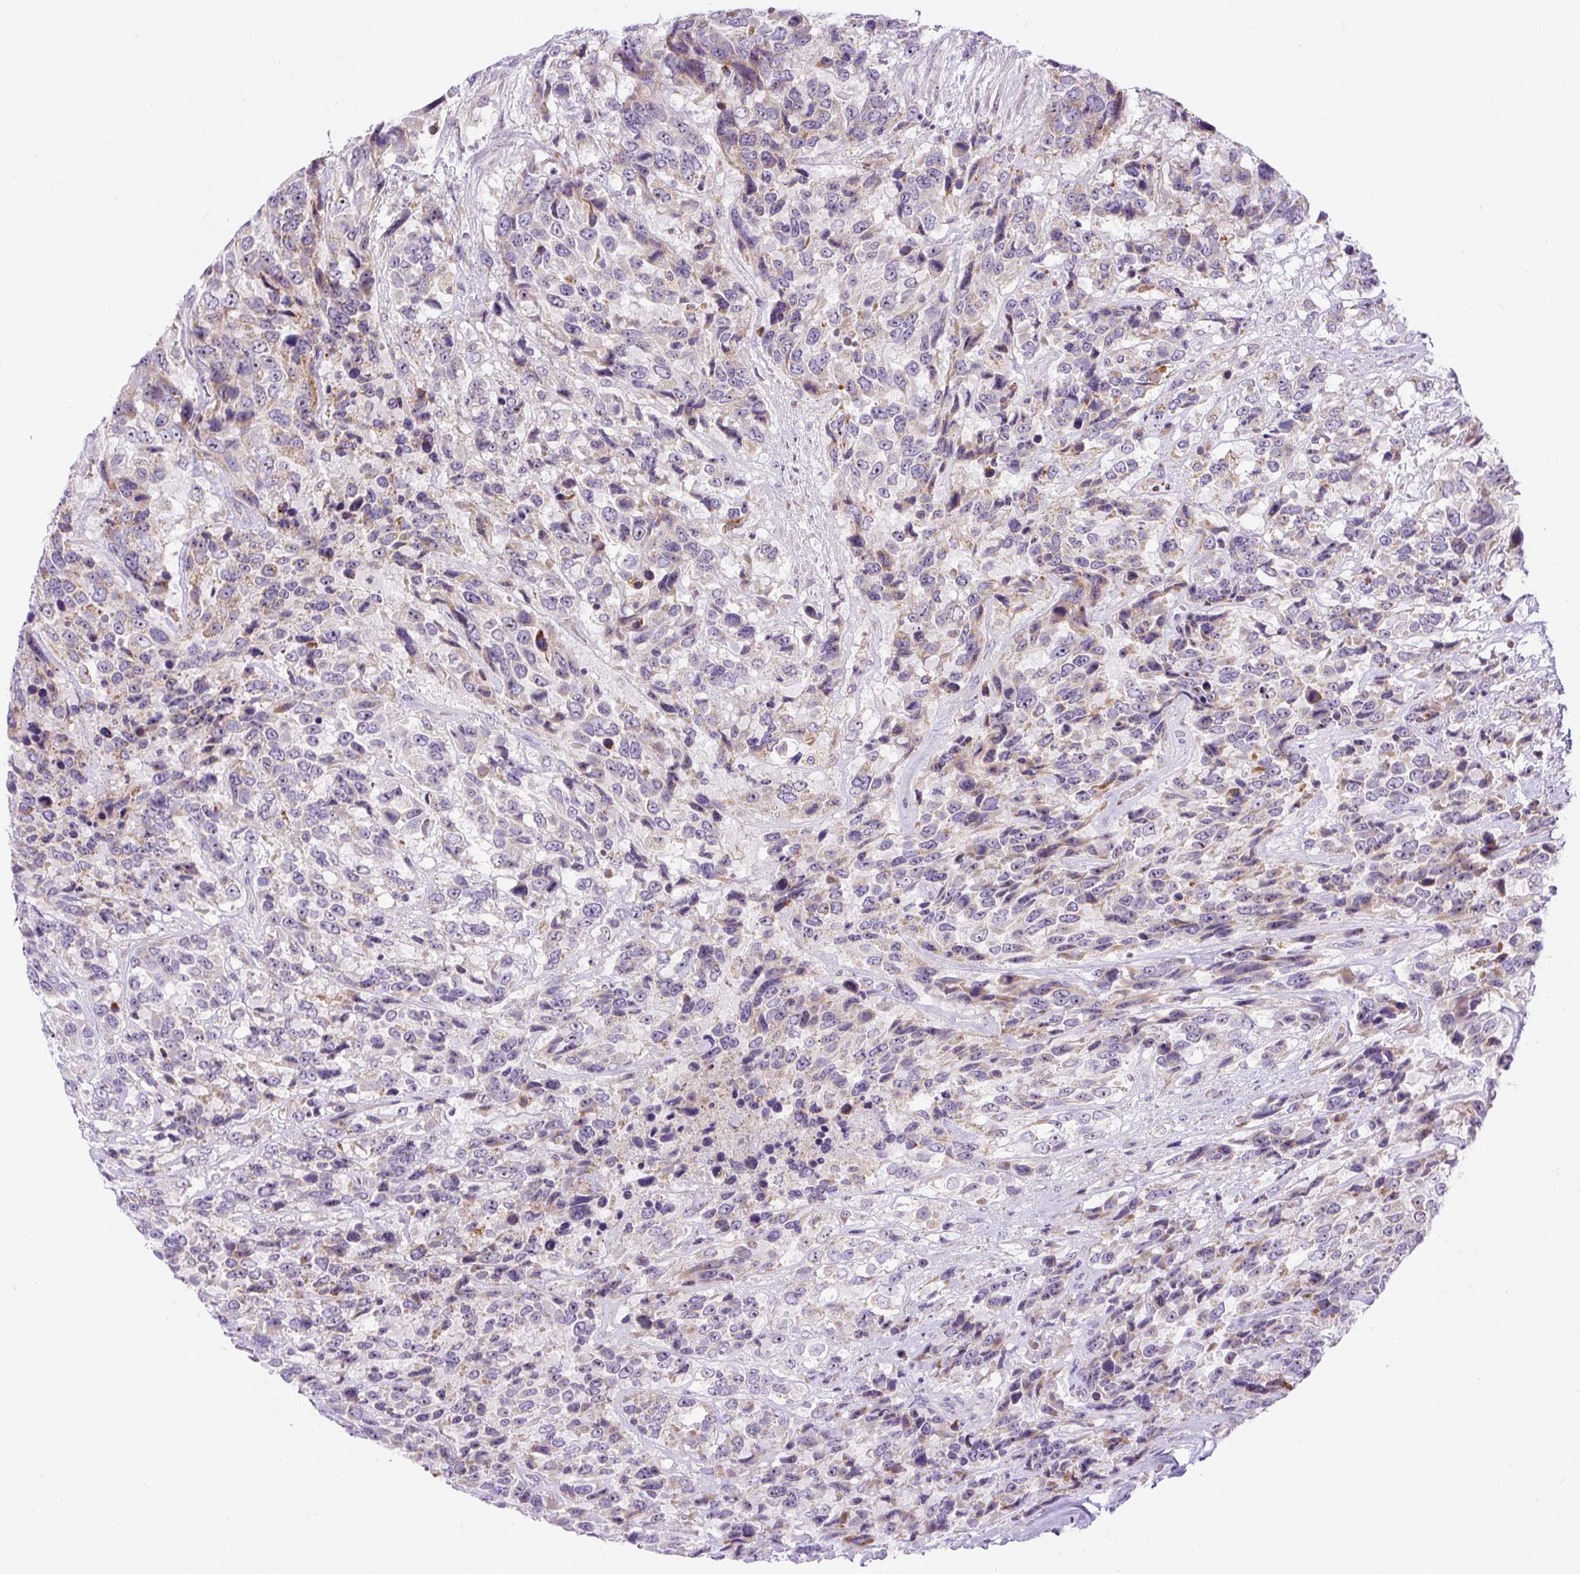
{"staining": {"intensity": "moderate", "quantity": "25%-75%", "location": "cytoplasmic/membranous"}, "tissue": "urothelial cancer", "cell_type": "Tumor cells", "image_type": "cancer", "snomed": [{"axis": "morphology", "description": "Urothelial carcinoma, High grade"}, {"axis": "topography", "description": "Urinary bladder"}], "caption": "IHC histopathology image of neoplastic tissue: human urothelial cancer stained using immunohistochemistry shows medium levels of moderate protein expression localized specifically in the cytoplasmic/membranous of tumor cells, appearing as a cytoplasmic/membranous brown color.", "gene": "ZNF596", "patient": {"sex": "female", "age": 70}}